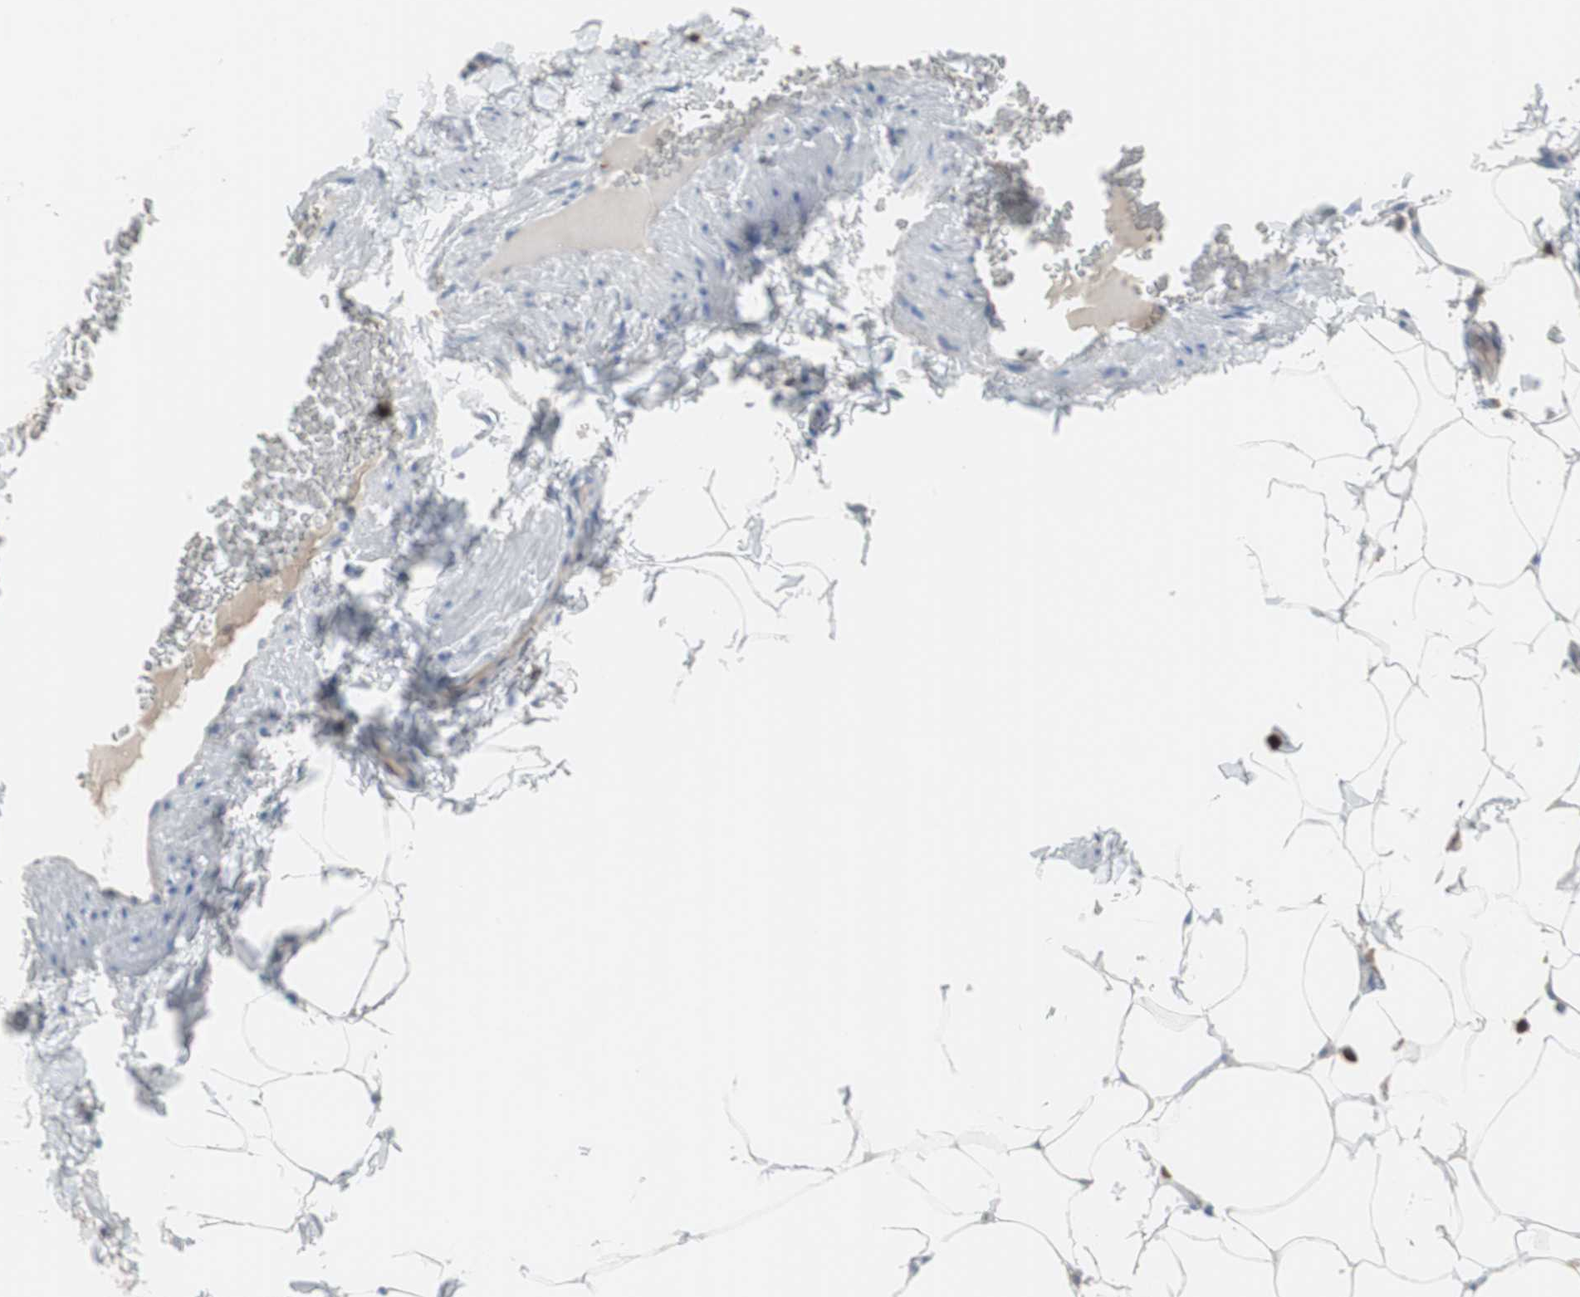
{"staining": {"intensity": "negative", "quantity": "none", "location": "none"}, "tissue": "adipose tissue", "cell_type": "Adipocytes", "image_type": "normal", "snomed": [{"axis": "morphology", "description": "Normal tissue, NOS"}, {"axis": "topography", "description": "Vascular tissue"}], "caption": "Micrograph shows no significant protein expression in adipocytes of benign adipose tissue.", "gene": "CLEC4D", "patient": {"sex": "male", "age": 41}}